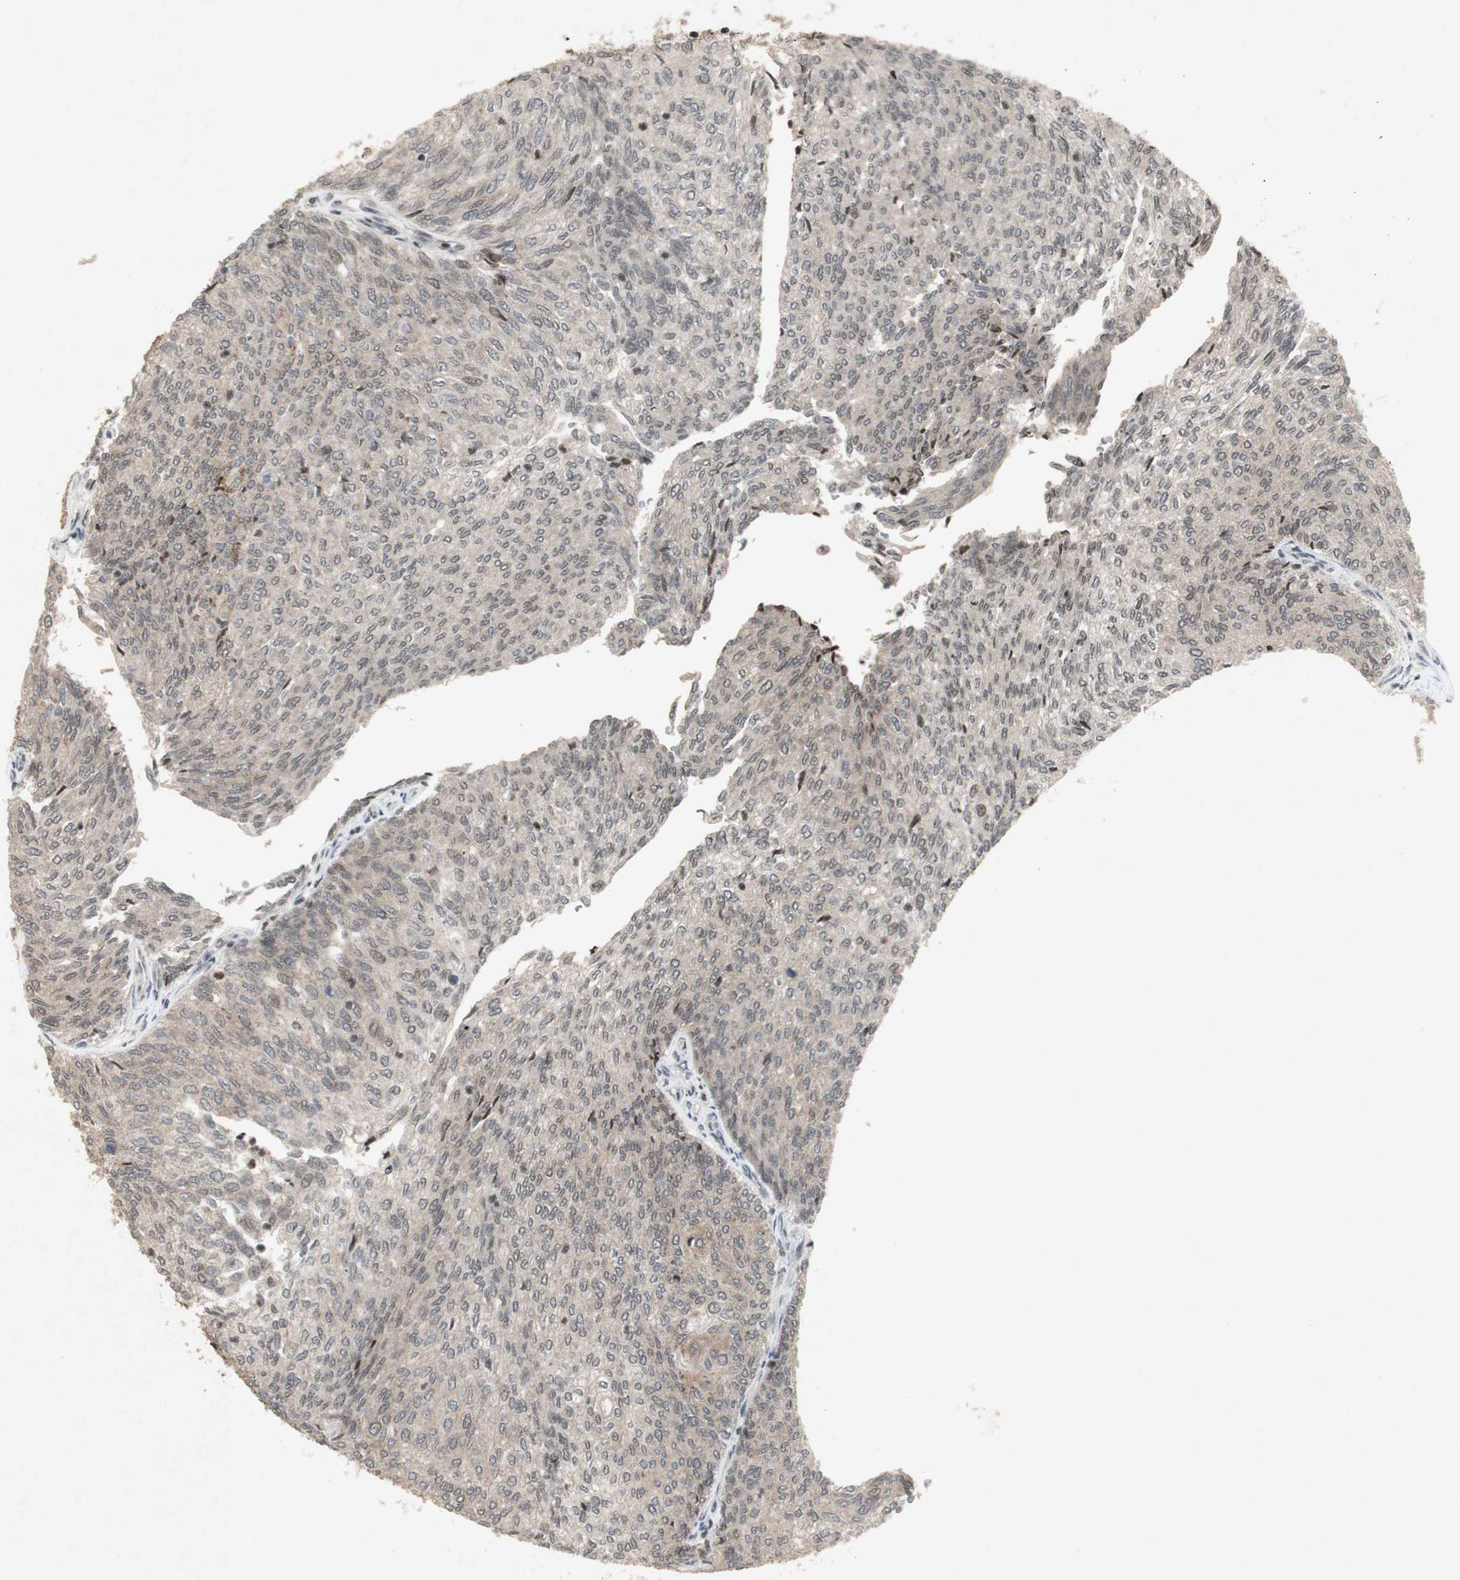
{"staining": {"intensity": "weak", "quantity": ">75%", "location": "cytoplasmic/membranous"}, "tissue": "urothelial cancer", "cell_type": "Tumor cells", "image_type": "cancer", "snomed": [{"axis": "morphology", "description": "Urothelial carcinoma, Low grade"}, {"axis": "topography", "description": "Urinary bladder"}], "caption": "Low-grade urothelial carcinoma was stained to show a protein in brown. There is low levels of weak cytoplasmic/membranous positivity in approximately >75% of tumor cells. (Stains: DAB in brown, nuclei in blue, Microscopy: brightfield microscopy at high magnification).", "gene": "PLXNA1", "patient": {"sex": "female", "age": 79}}